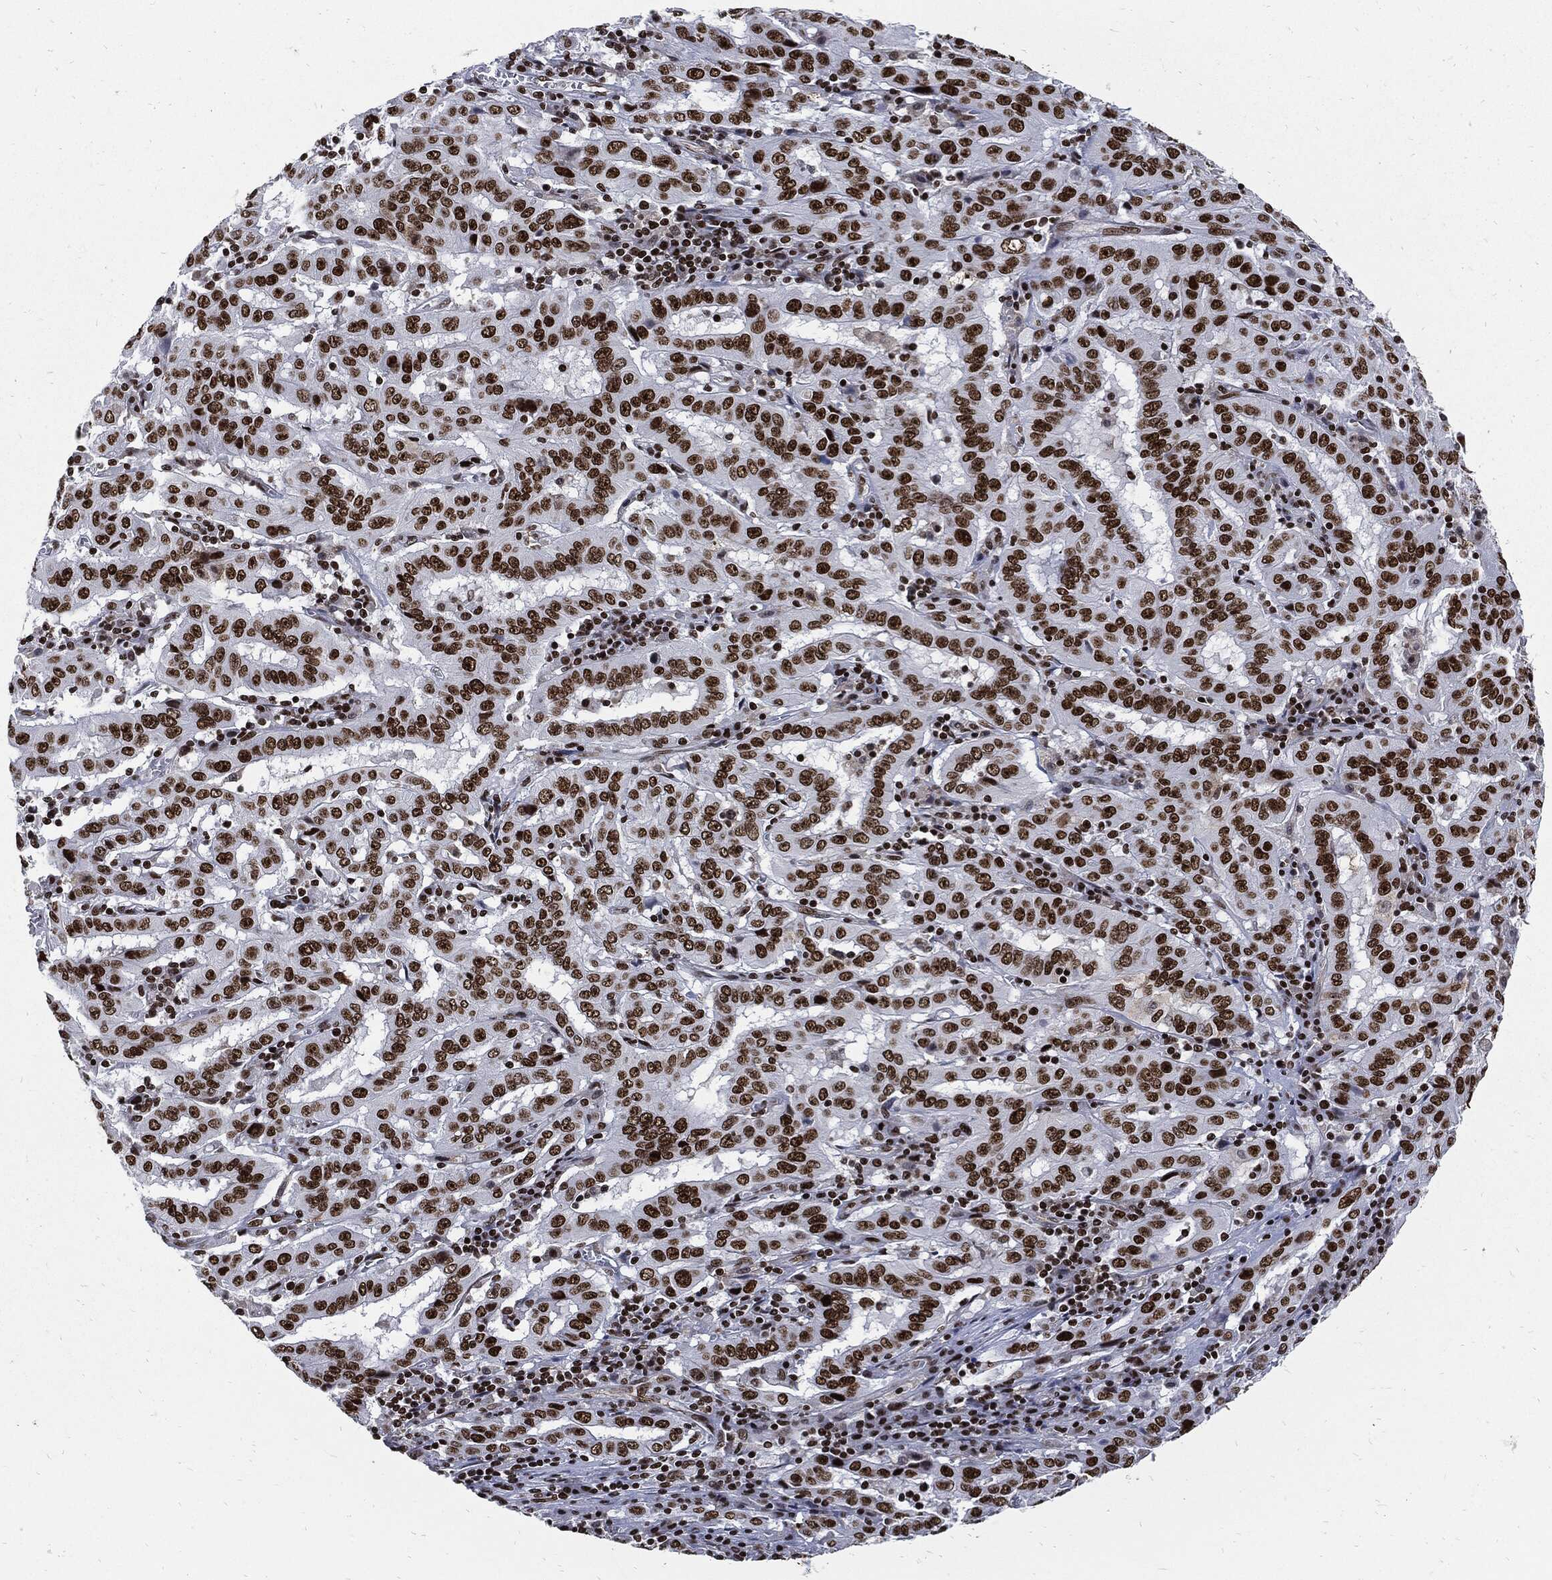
{"staining": {"intensity": "strong", "quantity": ">75%", "location": "nuclear"}, "tissue": "pancreatic cancer", "cell_type": "Tumor cells", "image_type": "cancer", "snomed": [{"axis": "morphology", "description": "Adenocarcinoma, NOS"}, {"axis": "topography", "description": "Pancreas"}], "caption": "High-magnification brightfield microscopy of pancreatic cancer (adenocarcinoma) stained with DAB (brown) and counterstained with hematoxylin (blue). tumor cells exhibit strong nuclear expression is present in approximately>75% of cells.", "gene": "TERF2", "patient": {"sex": "male", "age": 63}}